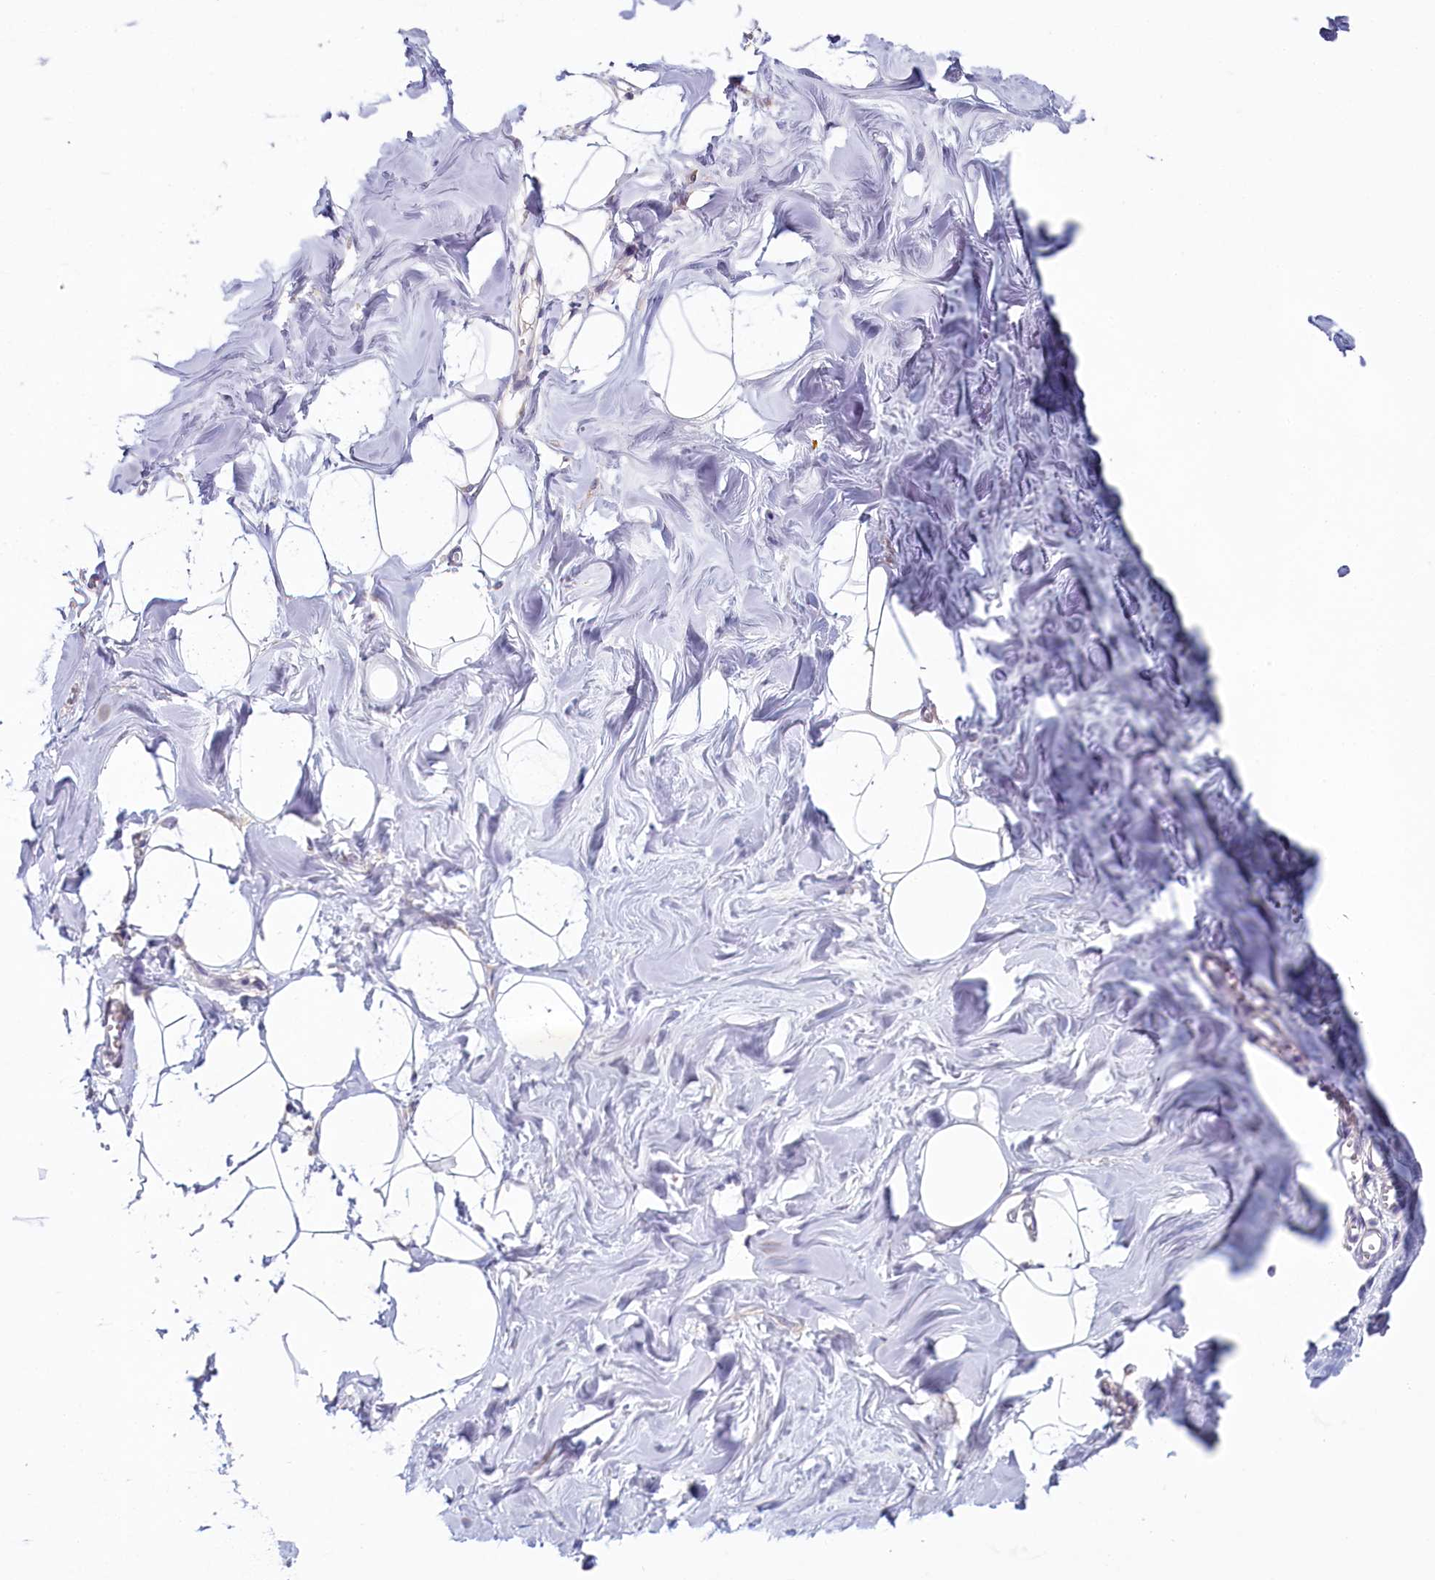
{"staining": {"intensity": "negative", "quantity": "none", "location": "none"}, "tissue": "breast", "cell_type": "Adipocytes", "image_type": "normal", "snomed": [{"axis": "morphology", "description": "Normal tissue, NOS"}, {"axis": "topography", "description": "Breast"}], "caption": "Immunohistochemistry micrograph of normal human breast stained for a protein (brown), which displays no expression in adipocytes. Brightfield microscopy of immunohistochemistry stained with DAB (3,3'-diaminobenzidine) (brown) and hematoxylin (blue), captured at high magnification.", "gene": "PDE6D", "patient": {"sex": "female", "age": 27}}